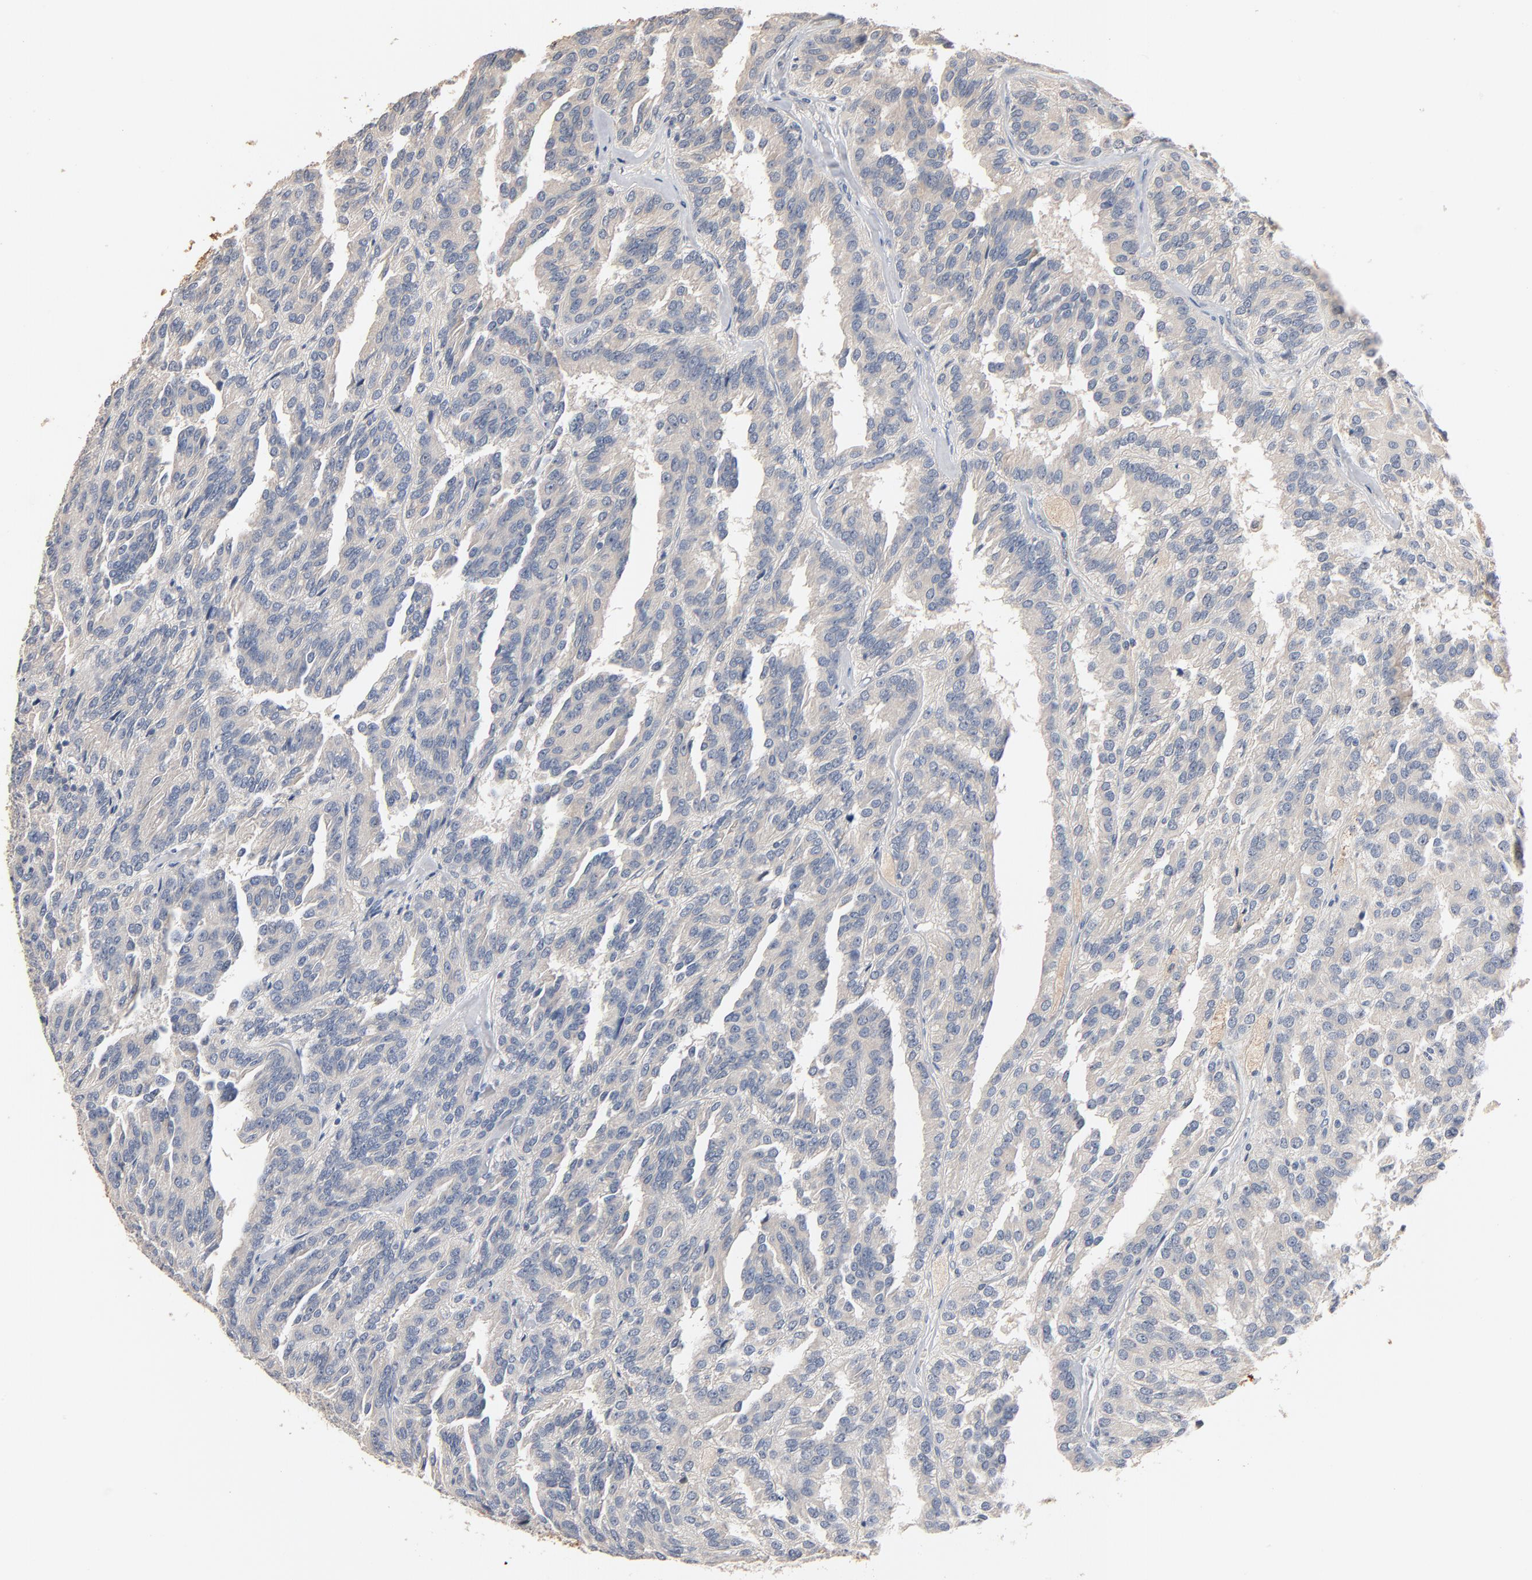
{"staining": {"intensity": "negative", "quantity": "none", "location": "none"}, "tissue": "renal cancer", "cell_type": "Tumor cells", "image_type": "cancer", "snomed": [{"axis": "morphology", "description": "Adenocarcinoma, NOS"}, {"axis": "topography", "description": "Kidney"}], "caption": "Immunohistochemistry micrograph of human renal cancer stained for a protein (brown), which reveals no expression in tumor cells.", "gene": "ZDHHC8", "patient": {"sex": "male", "age": 46}}